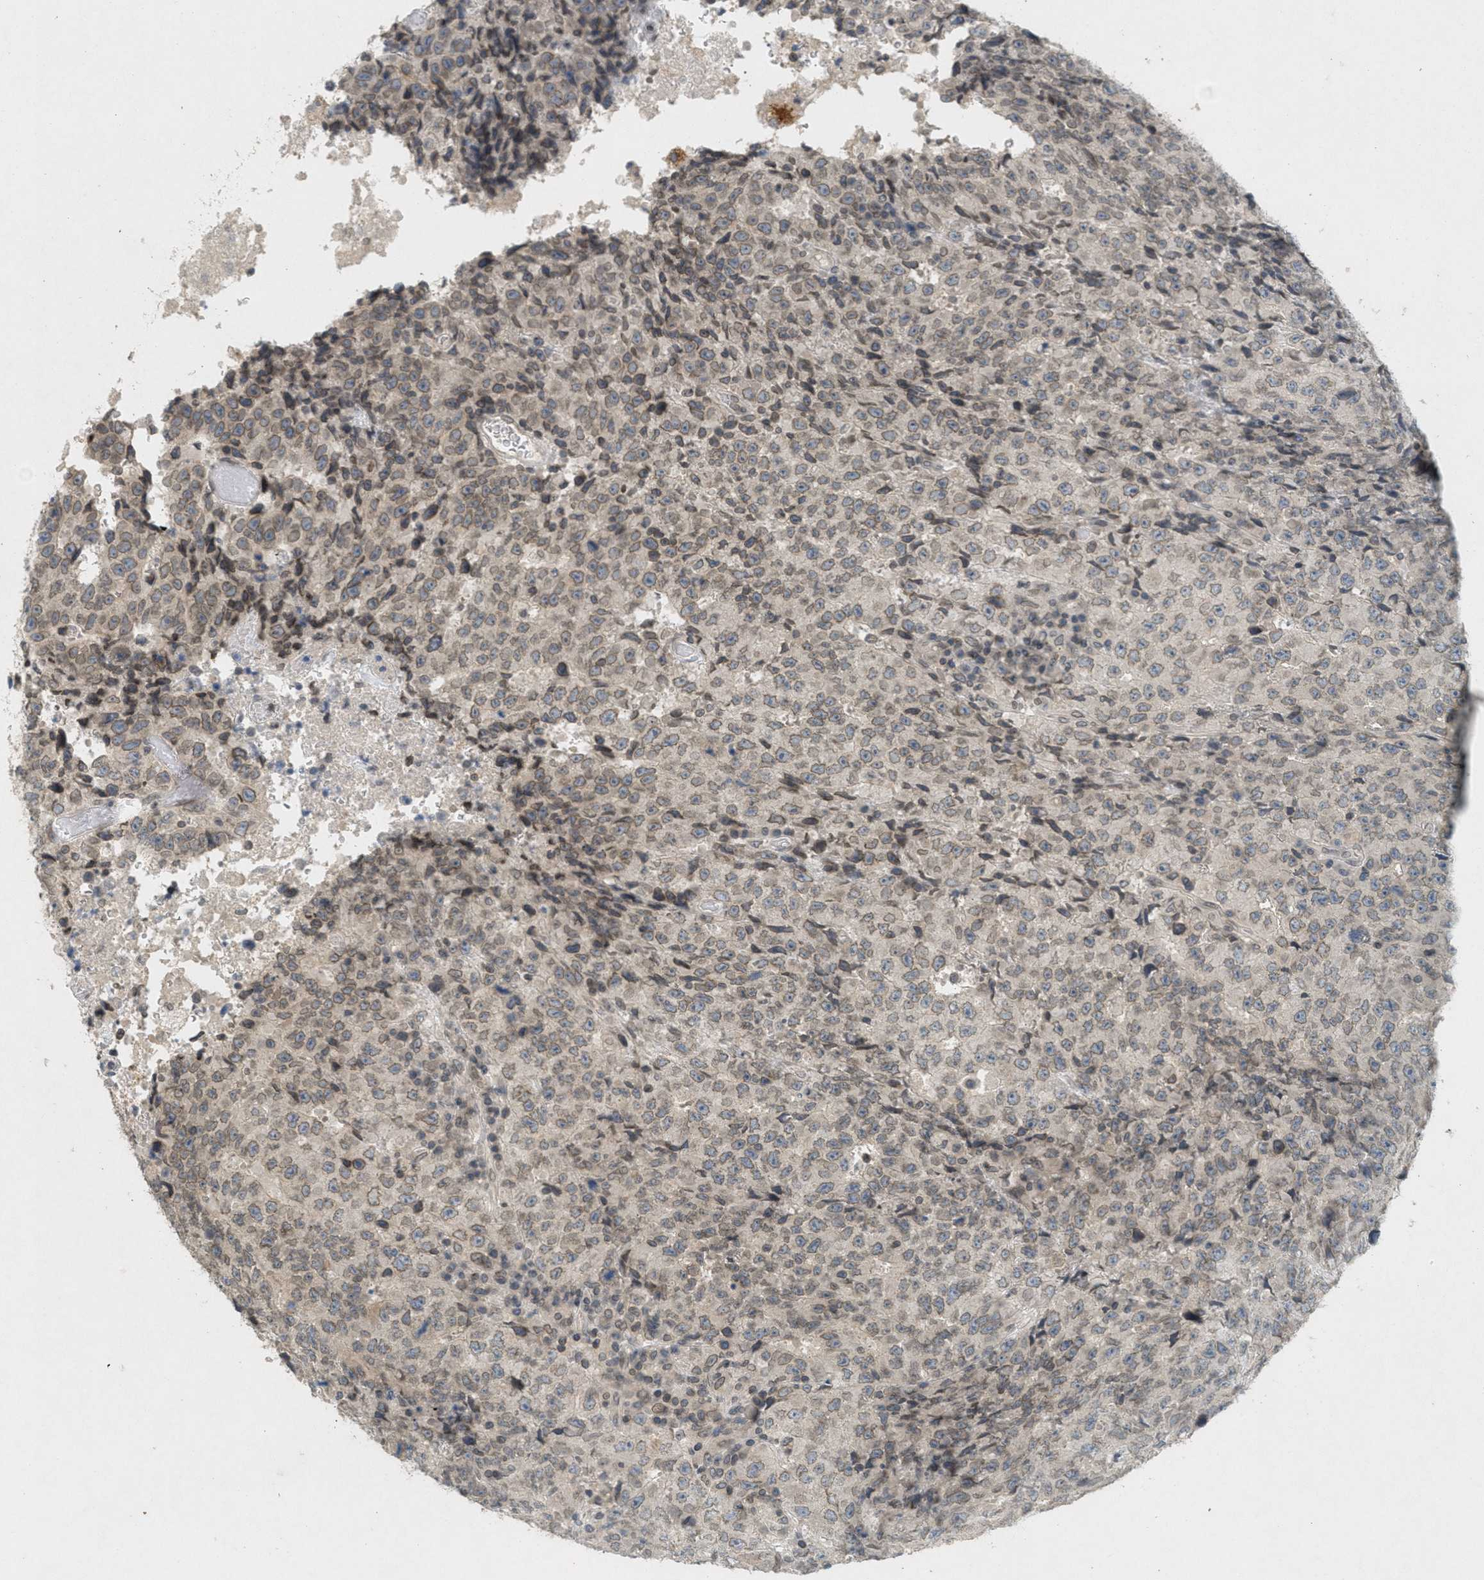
{"staining": {"intensity": "weak", "quantity": ">75%", "location": "cytoplasmic/membranous,nuclear"}, "tissue": "testis cancer", "cell_type": "Tumor cells", "image_type": "cancer", "snomed": [{"axis": "morphology", "description": "Necrosis, NOS"}, {"axis": "morphology", "description": "Carcinoma, Embryonal, NOS"}, {"axis": "topography", "description": "Testis"}], "caption": "Weak cytoplasmic/membranous and nuclear positivity for a protein is seen in approximately >75% of tumor cells of testis cancer (embryonal carcinoma) using immunohistochemistry (IHC).", "gene": "ABHD6", "patient": {"sex": "male", "age": 19}}